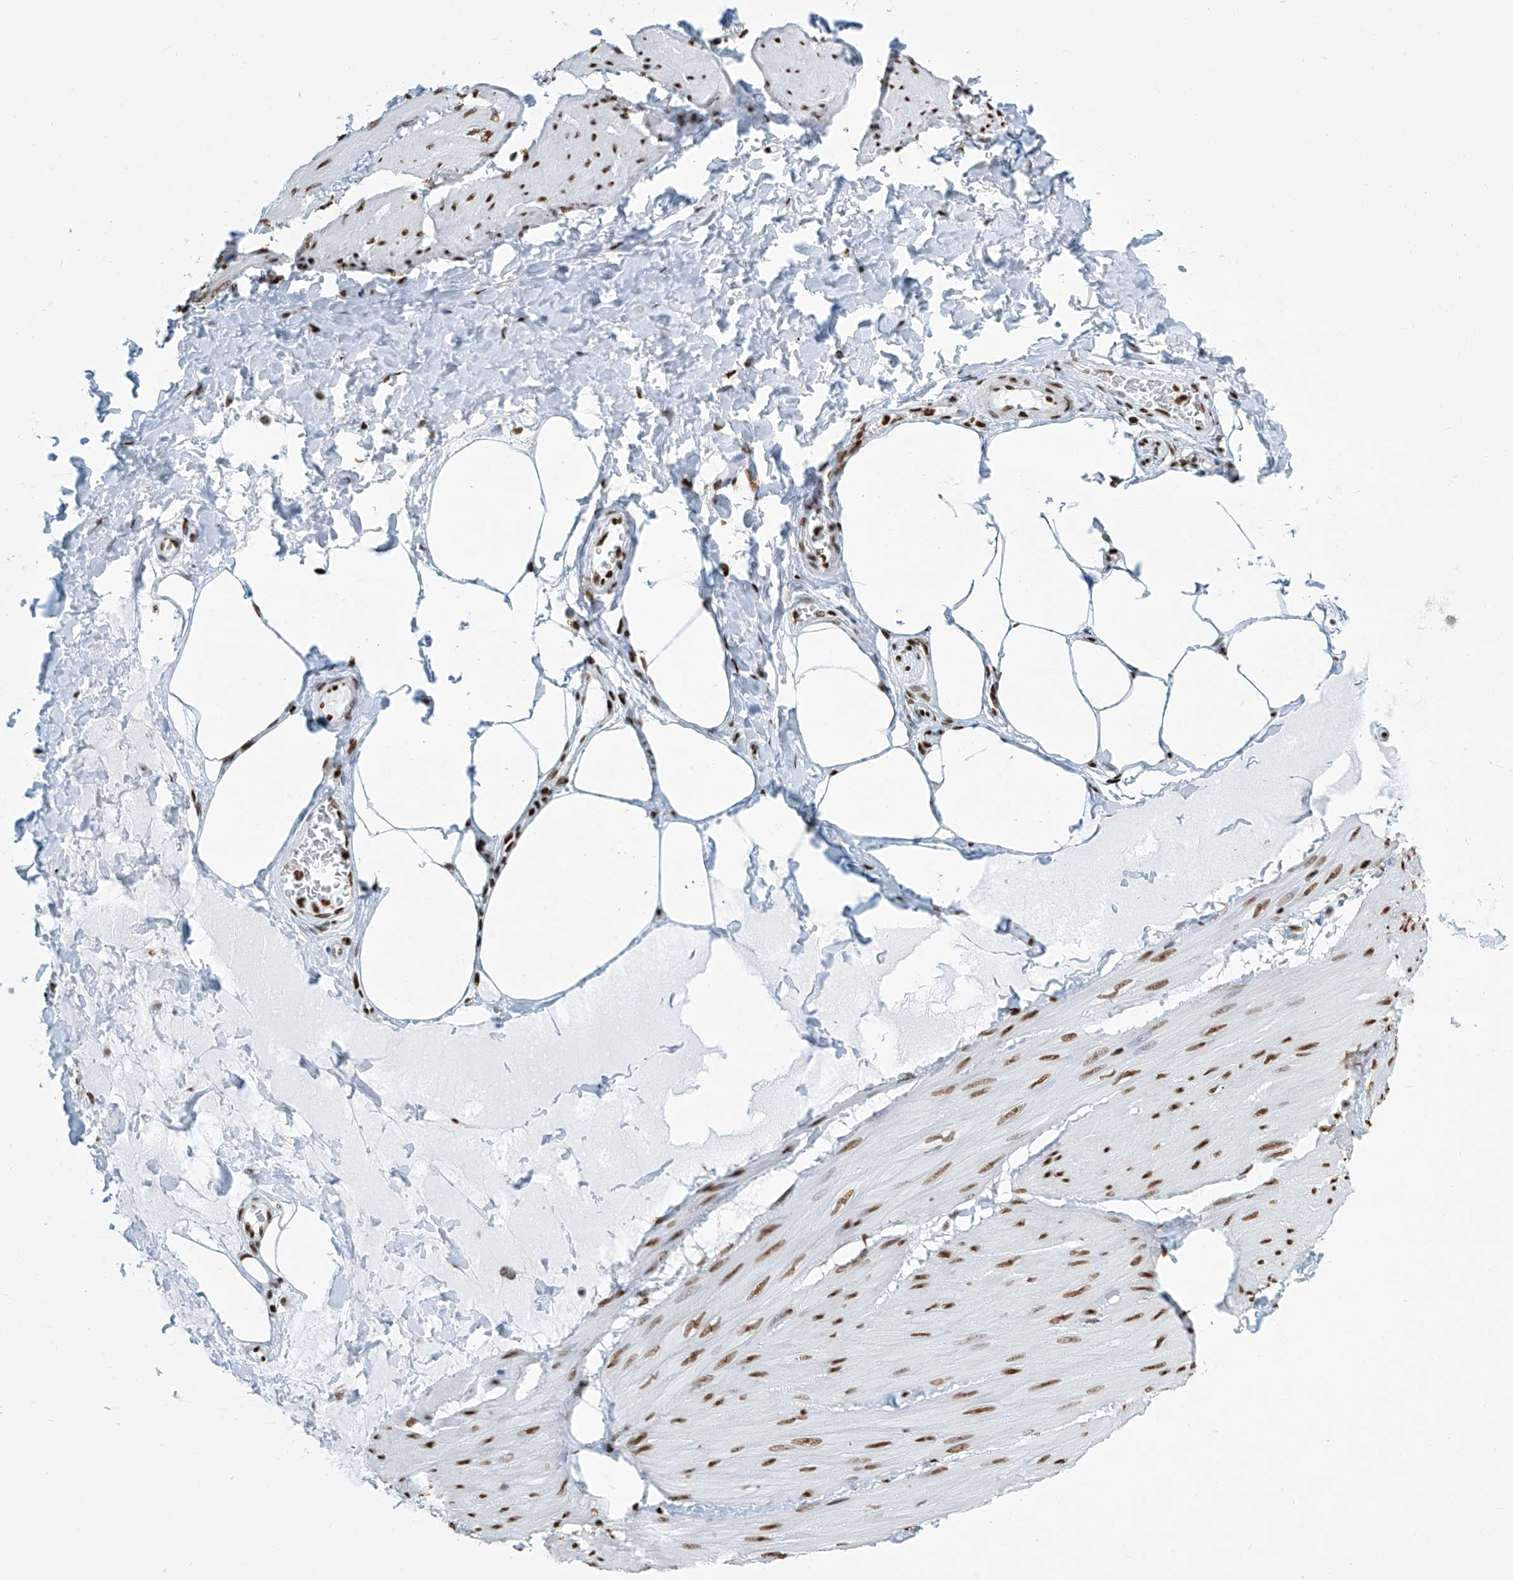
{"staining": {"intensity": "moderate", "quantity": ">75%", "location": "nuclear"}, "tissue": "smooth muscle", "cell_type": "Smooth muscle cells", "image_type": "normal", "snomed": [{"axis": "morphology", "description": "Urothelial carcinoma, High grade"}, {"axis": "topography", "description": "Urinary bladder"}], "caption": "Approximately >75% of smooth muscle cells in unremarkable human smooth muscle display moderate nuclear protein positivity as visualized by brown immunohistochemical staining.", "gene": "ENSG00000257390", "patient": {"sex": "male", "age": 46}}